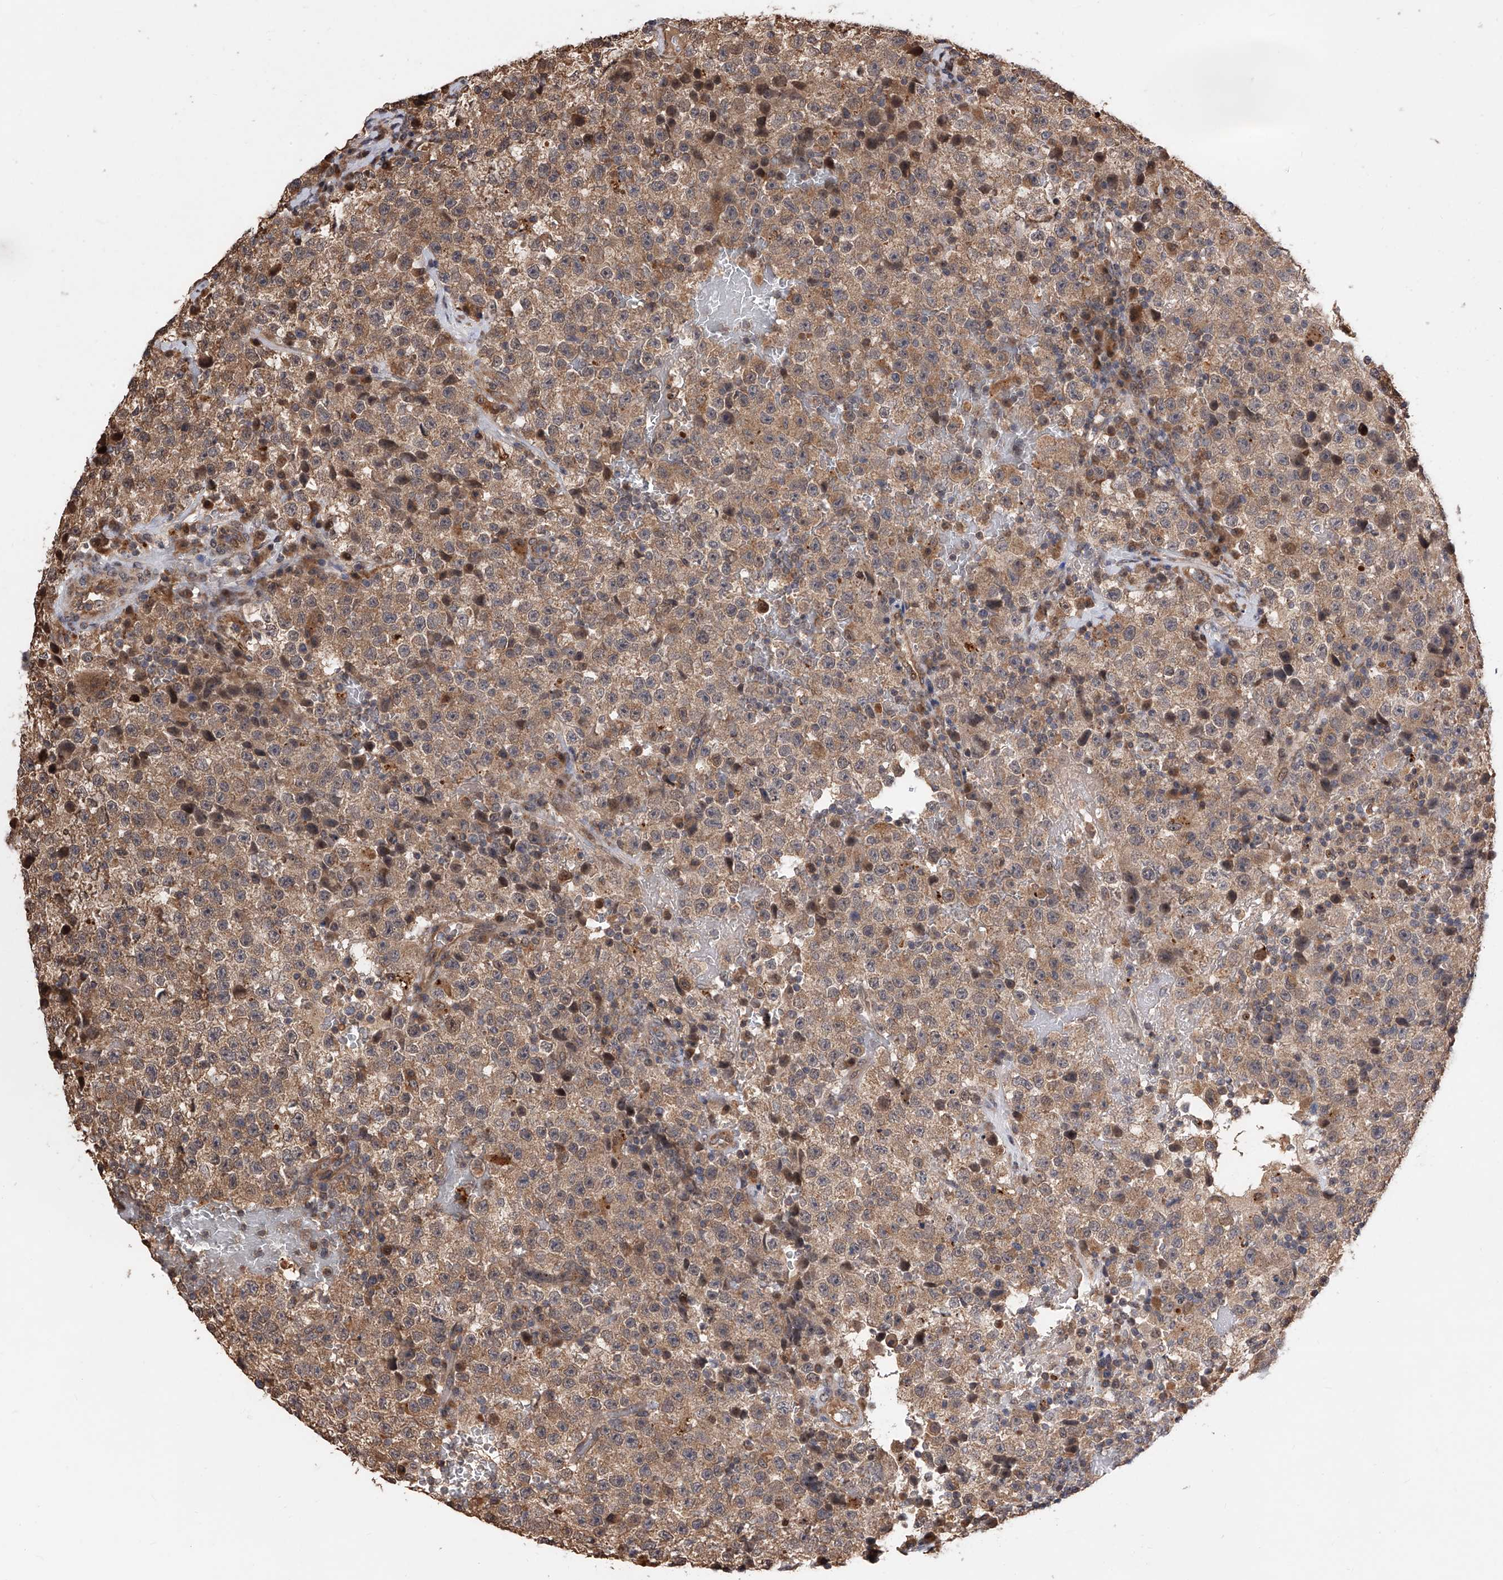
{"staining": {"intensity": "moderate", "quantity": ">75%", "location": "cytoplasmic/membranous"}, "tissue": "testis cancer", "cell_type": "Tumor cells", "image_type": "cancer", "snomed": [{"axis": "morphology", "description": "Seminoma, NOS"}, {"axis": "topography", "description": "Testis"}], "caption": "Brown immunohistochemical staining in testis seminoma exhibits moderate cytoplasmic/membranous staining in approximately >75% of tumor cells.", "gene": "GMDS", "patient": {"sex": "male", "age": 22}}